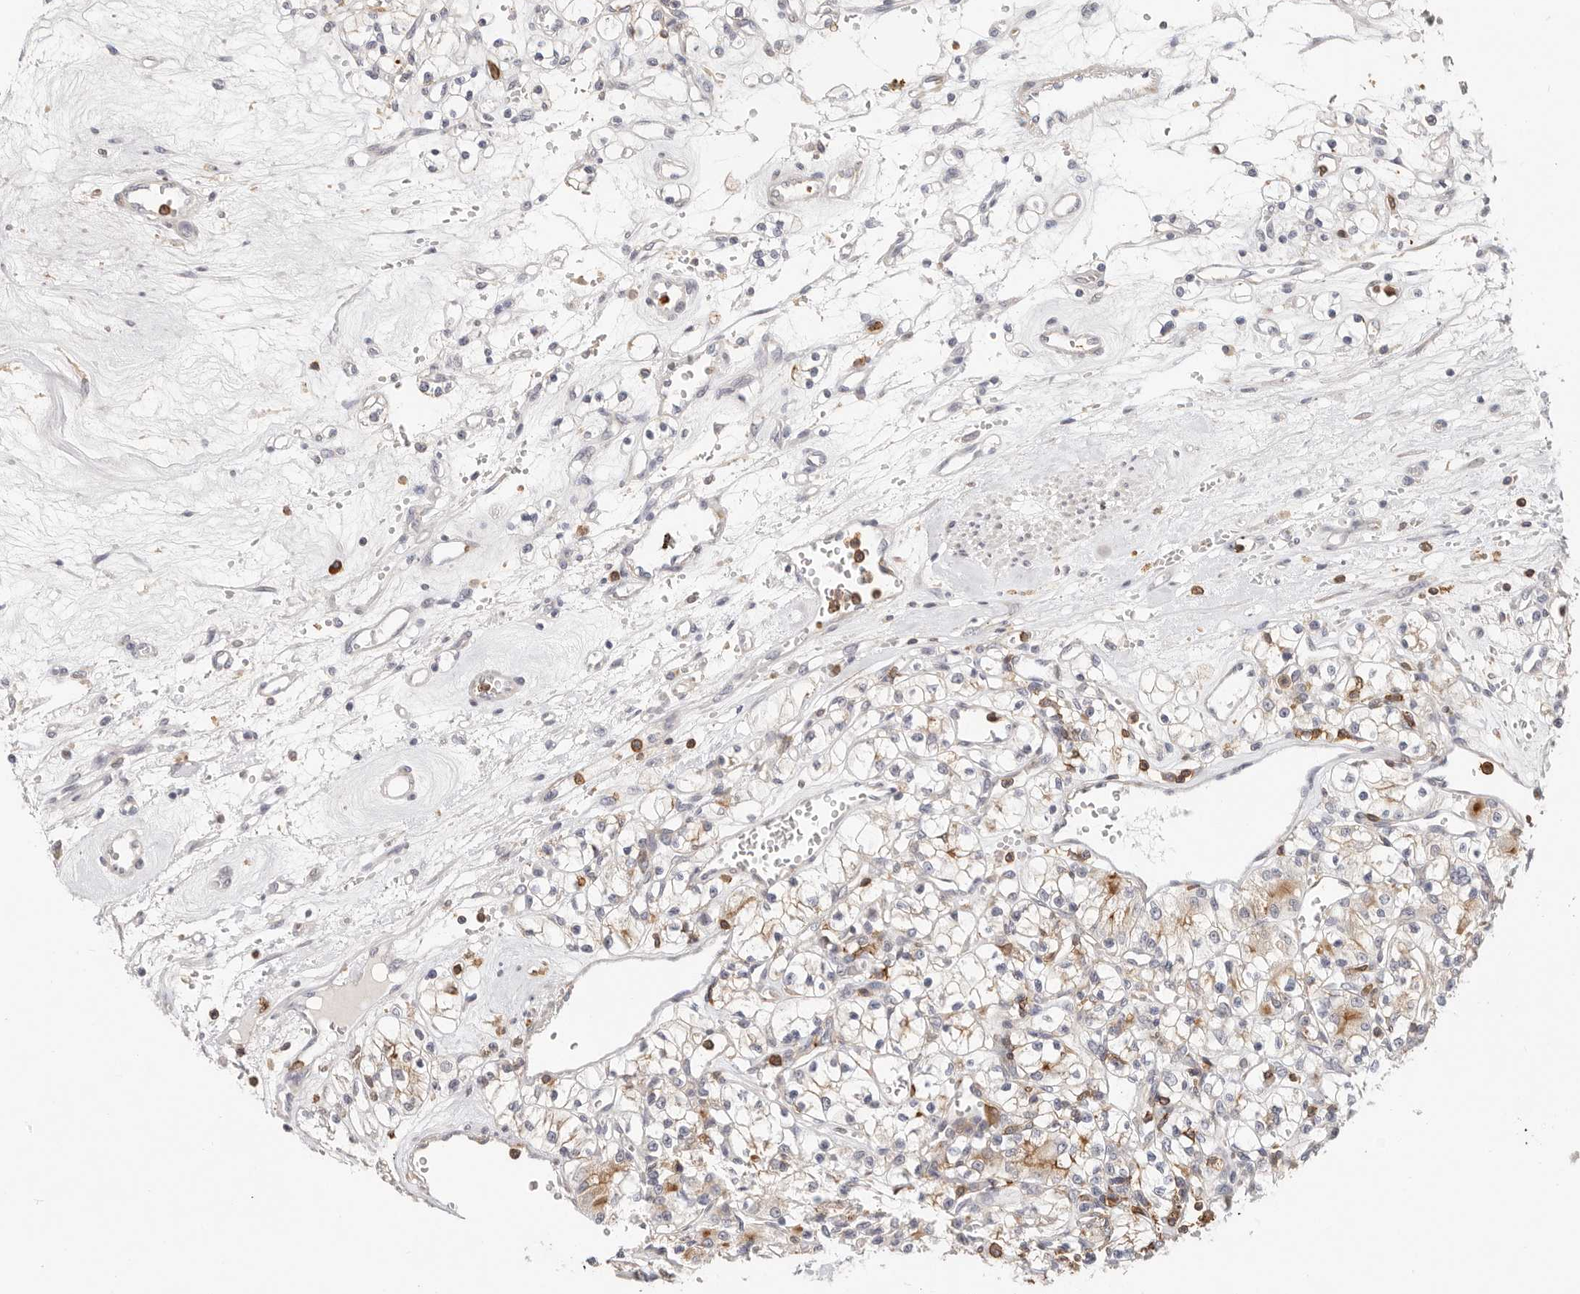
{"staining": {"intensity": "moderate", "quantity": "<25%", "location": "cytoplasmic/membranous"}, "tissue": "renal cancer", "cell_type": "Tumor cells", "image_type": "cancer", "snomed": [{"axis": "morphology", "description": "Adenocarcinoma, NOS"}, {"axis": "topography", "description": "Kidney"}], "caption": "Immunohistochemistry of renal adenocarcinoma reveals low levels of moderate cytoplasmic/membranous staining in about <25% of tumor cells.", "gene": "TMEM63B", "patient": {"sex": "female", "age": 59}}